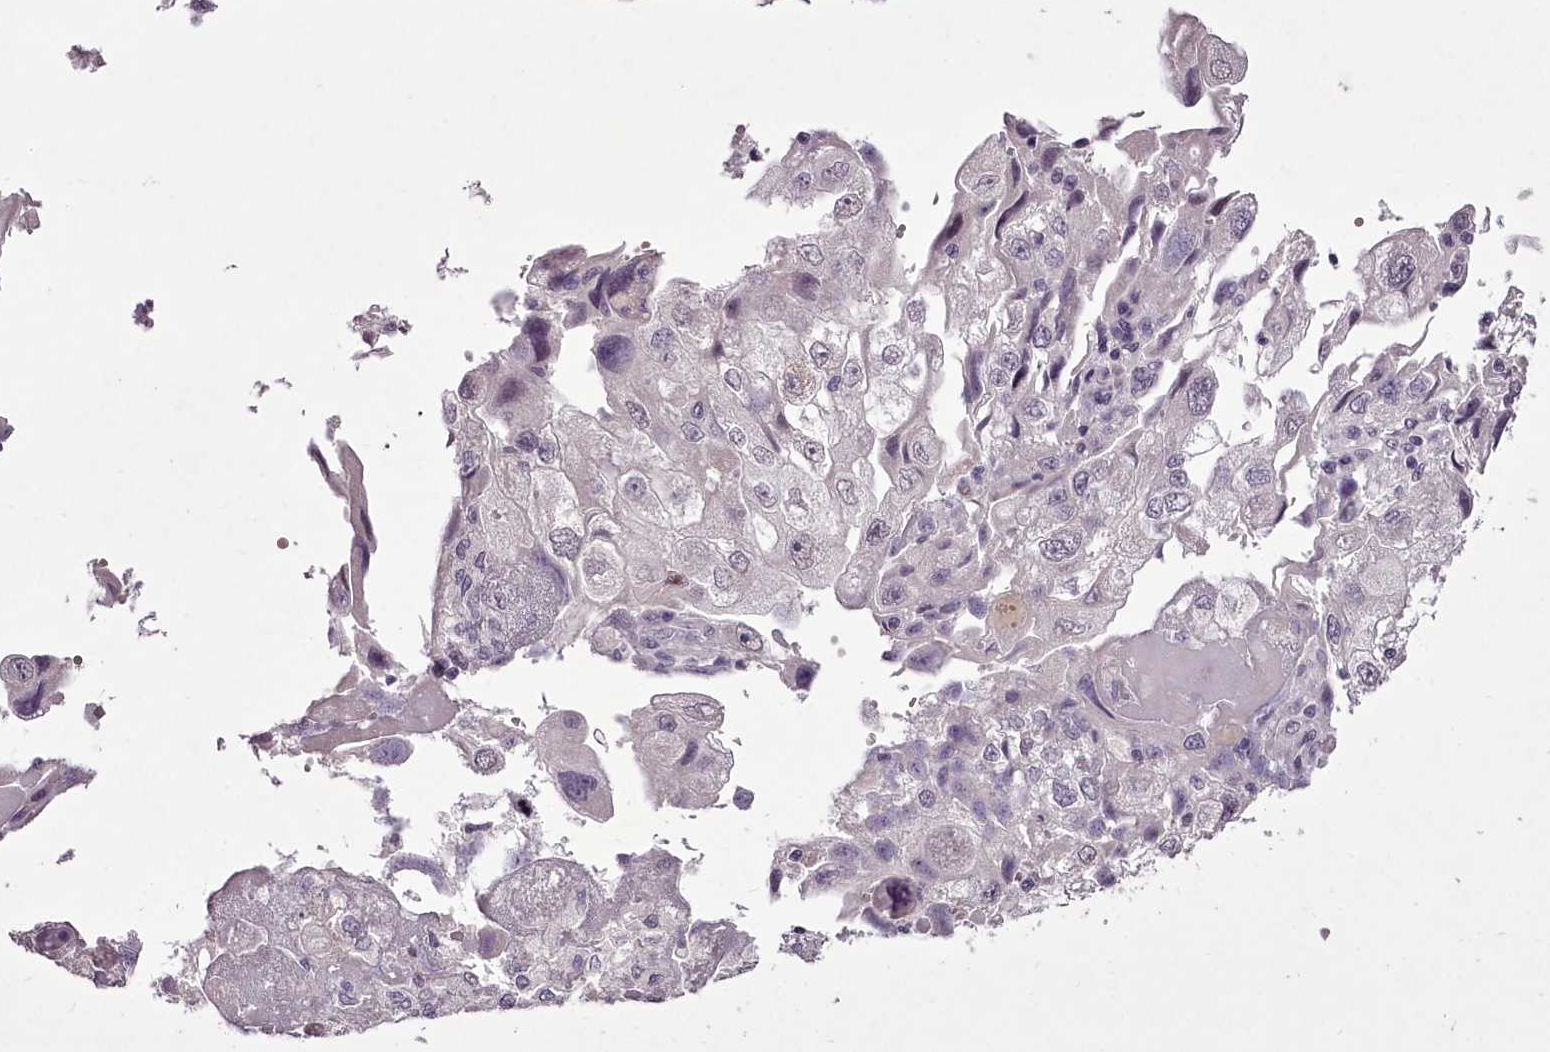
{"staining": {"intensity": "negative", "quantity": "none", "location": "none"}, "tissue": "endometrial cancer", "cell_type": "Tumor cells", "image_type": "cancer", "snomed": [{"axis": "morphology", "description": "Adenocarcinoma, NOS"}, {"axis": "topography", "description": "Endometrium"}], "caption": "High power microscopy photomicrograph of an immunohistochemistry histopathology image of endometrial cancer, revealing no significant staining in tumor cells. (Stains: DAB IHC with hematoxylin counter stain, Microscopy: brightfield microscopy at high magnification).", "gene": "C1orf56", "patient": {"sex": "female", "age": 49}}